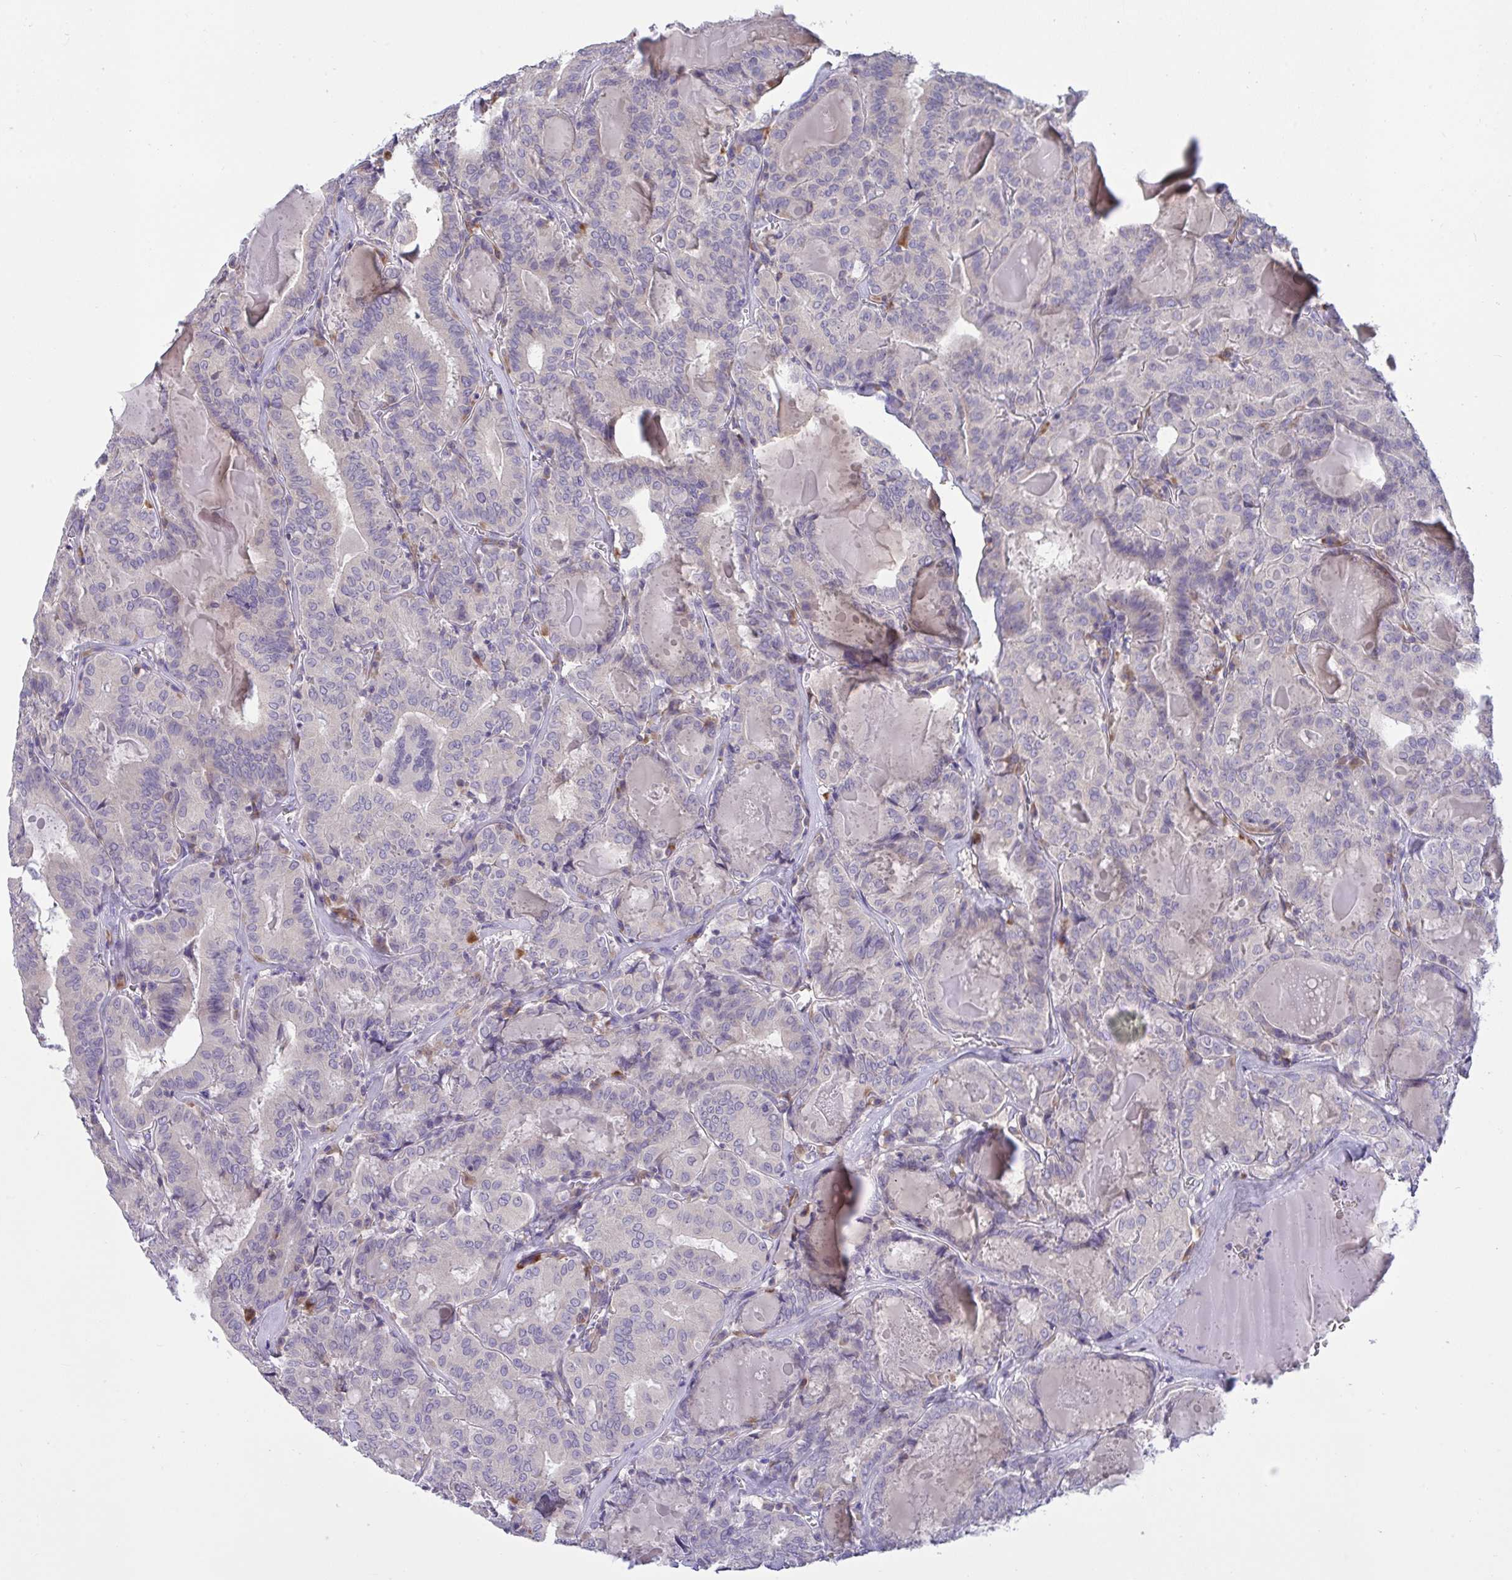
{"staining": {"intensity": "negative", "quantity": "none", "location": "none"}, "tissue": "thyroid cancer", "cell_type": "Tumor cells", "image_type": "cancer", "snomed": [{"axis": "morphology", "description": "Papillary adenocarcinoma, NOS"}, {"axis": "topography", "description": "Thyroid gland"}], "caption": "Tumor cells show no significant positivity in thyroid cancer.", "gene": "TMEM41A", "patient": {"sex": "female", "age": 72}}